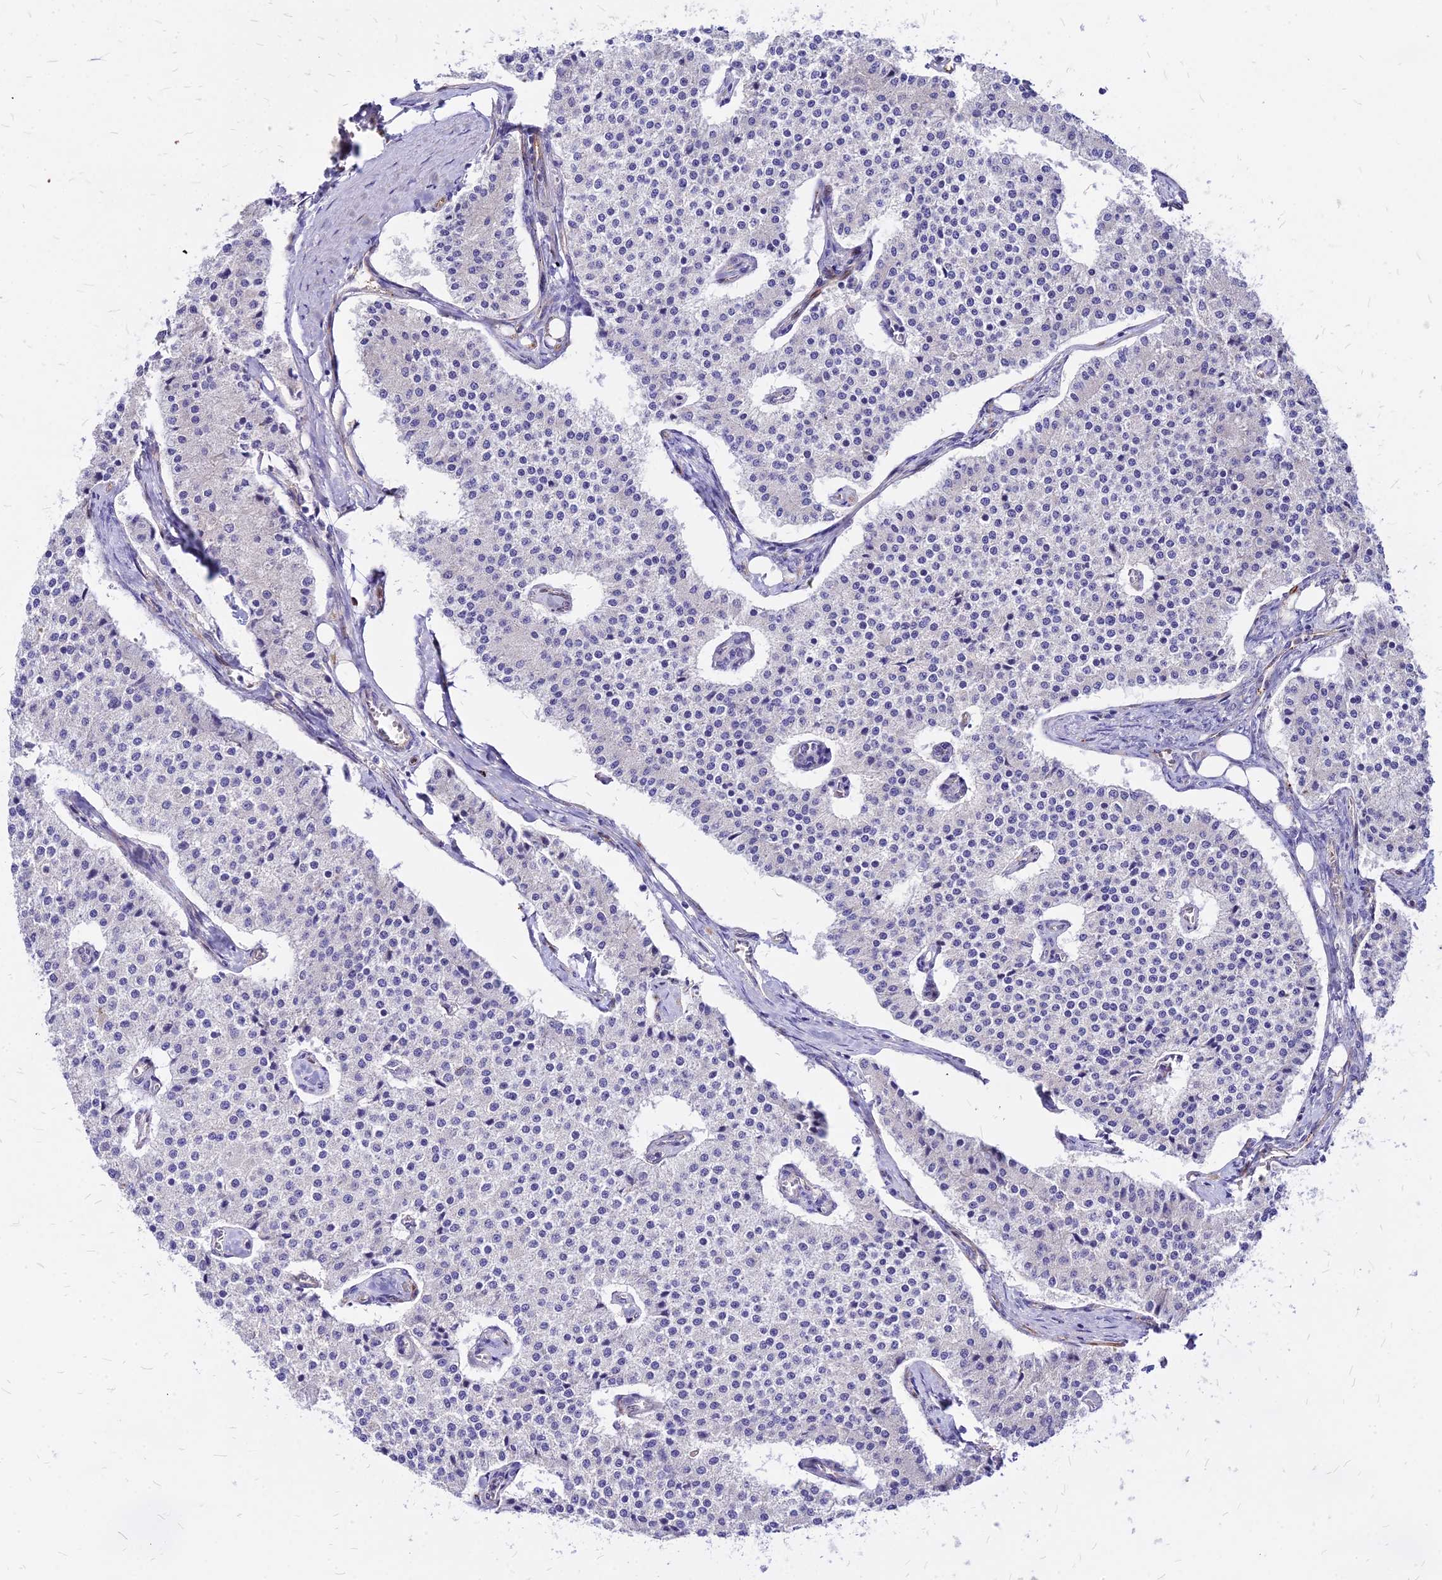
{"staining": {"intensity": "negative", "quantity": "none", "location": "none"}, "tissue": "carcinoid", "cell_type": "Tumor cells", "image_type": "cancer", "snomed": [{"axis": "morphology", "description": "Carcinoid, malignant, NOS"}, {"axis": "topography", "description": "Colon"}], "caption": "There is no significant expression in tumor cells of malignant carcinoid.", "gene": "COMMD10", "patient": {"sex": "female", "age": 52}}